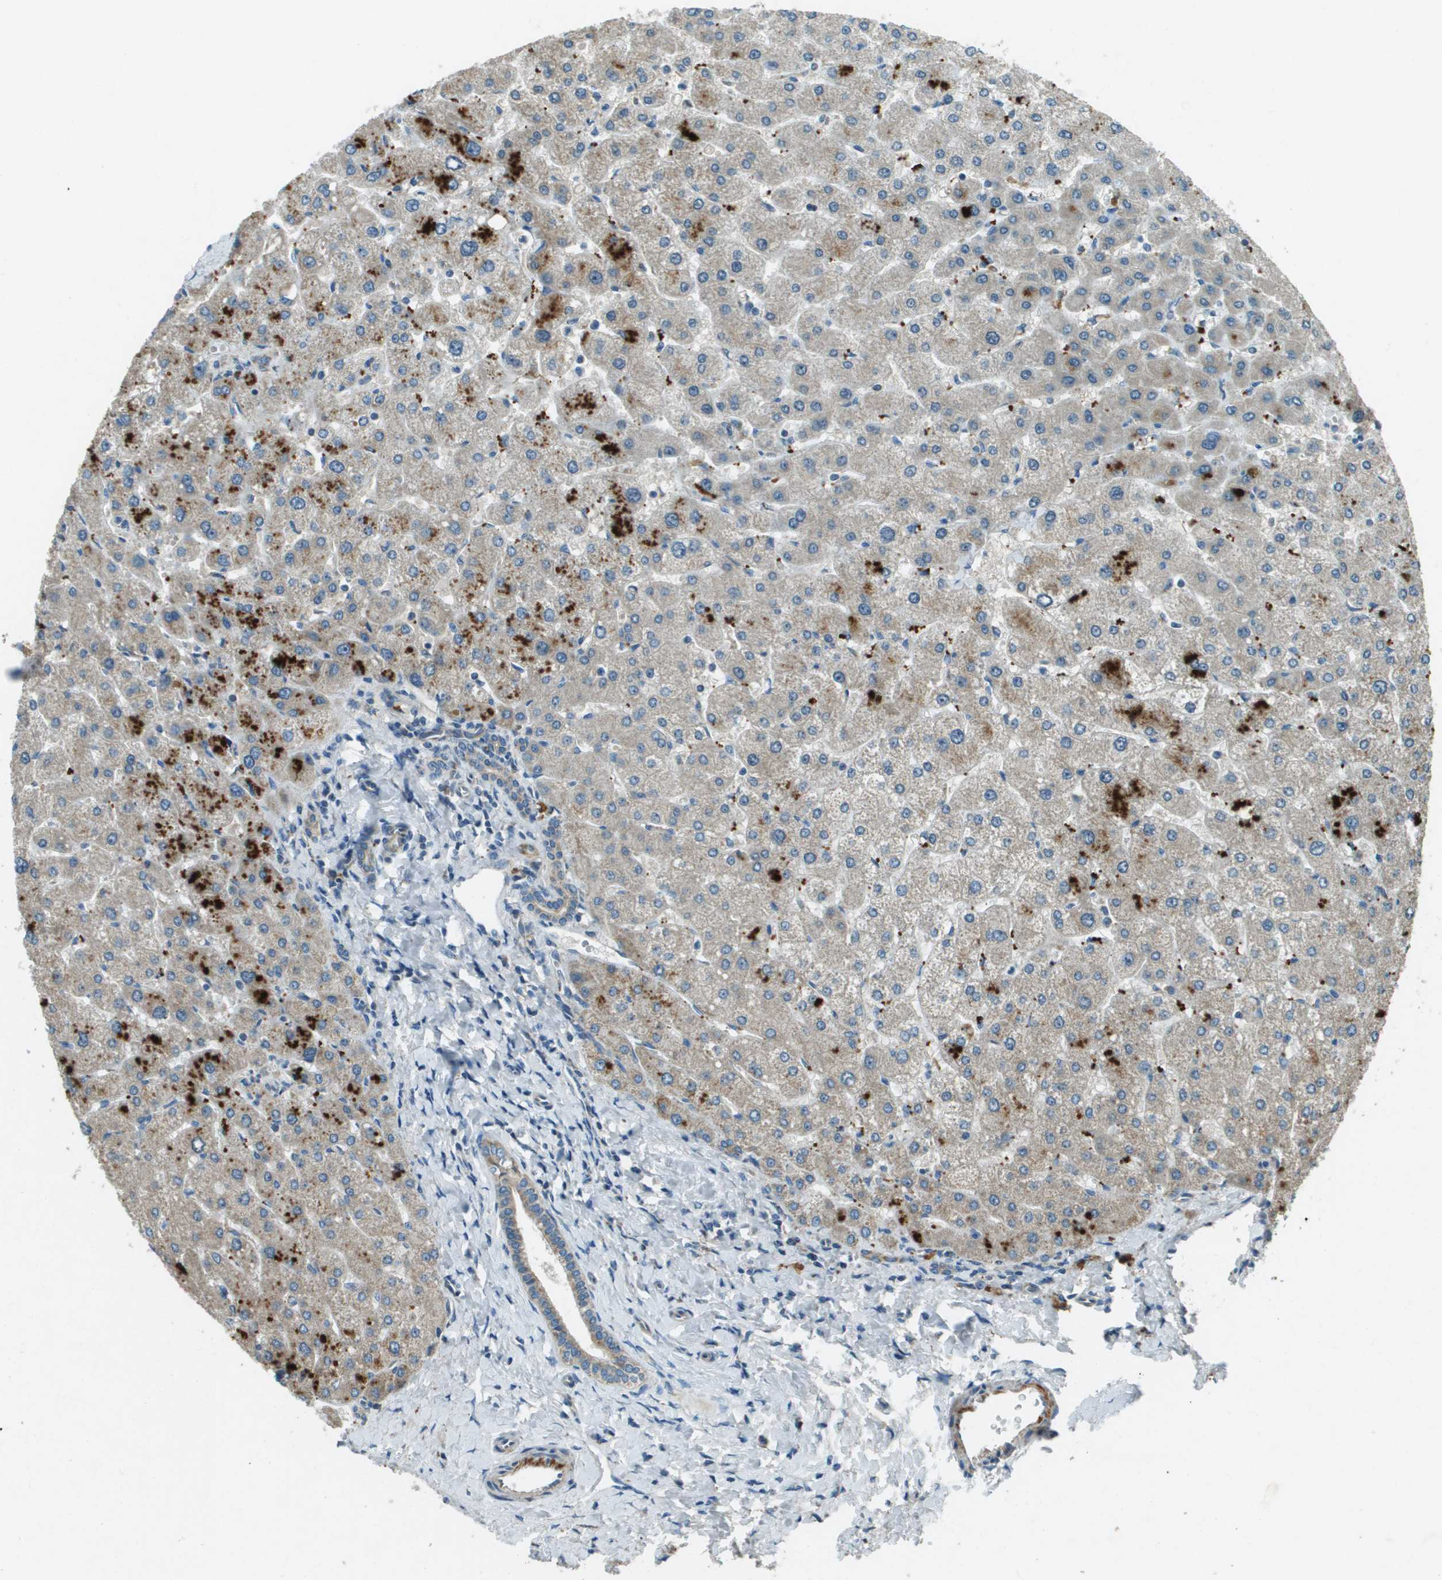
{"staining": {"intensity": "weak", "quantity": ">75%", "location": "cytoplasmic/membranous"}, "tissue": "liver", "cell_type": "Cholangiocytes", "image_type": "normal", "snomed": [{"axis": "morphology", "description": "Normal tissue, NOS"}, {"axis": "topography", "description": "Liver"}], "caption": "The micrograph shows immunohistochemical staining of benign liver. There is weak cytoplasmic/membranous positivity is identified in about >75% of cholangiocytes.", "gene": "MIGA1", "patient": {"sex": "male", "age": 55}}